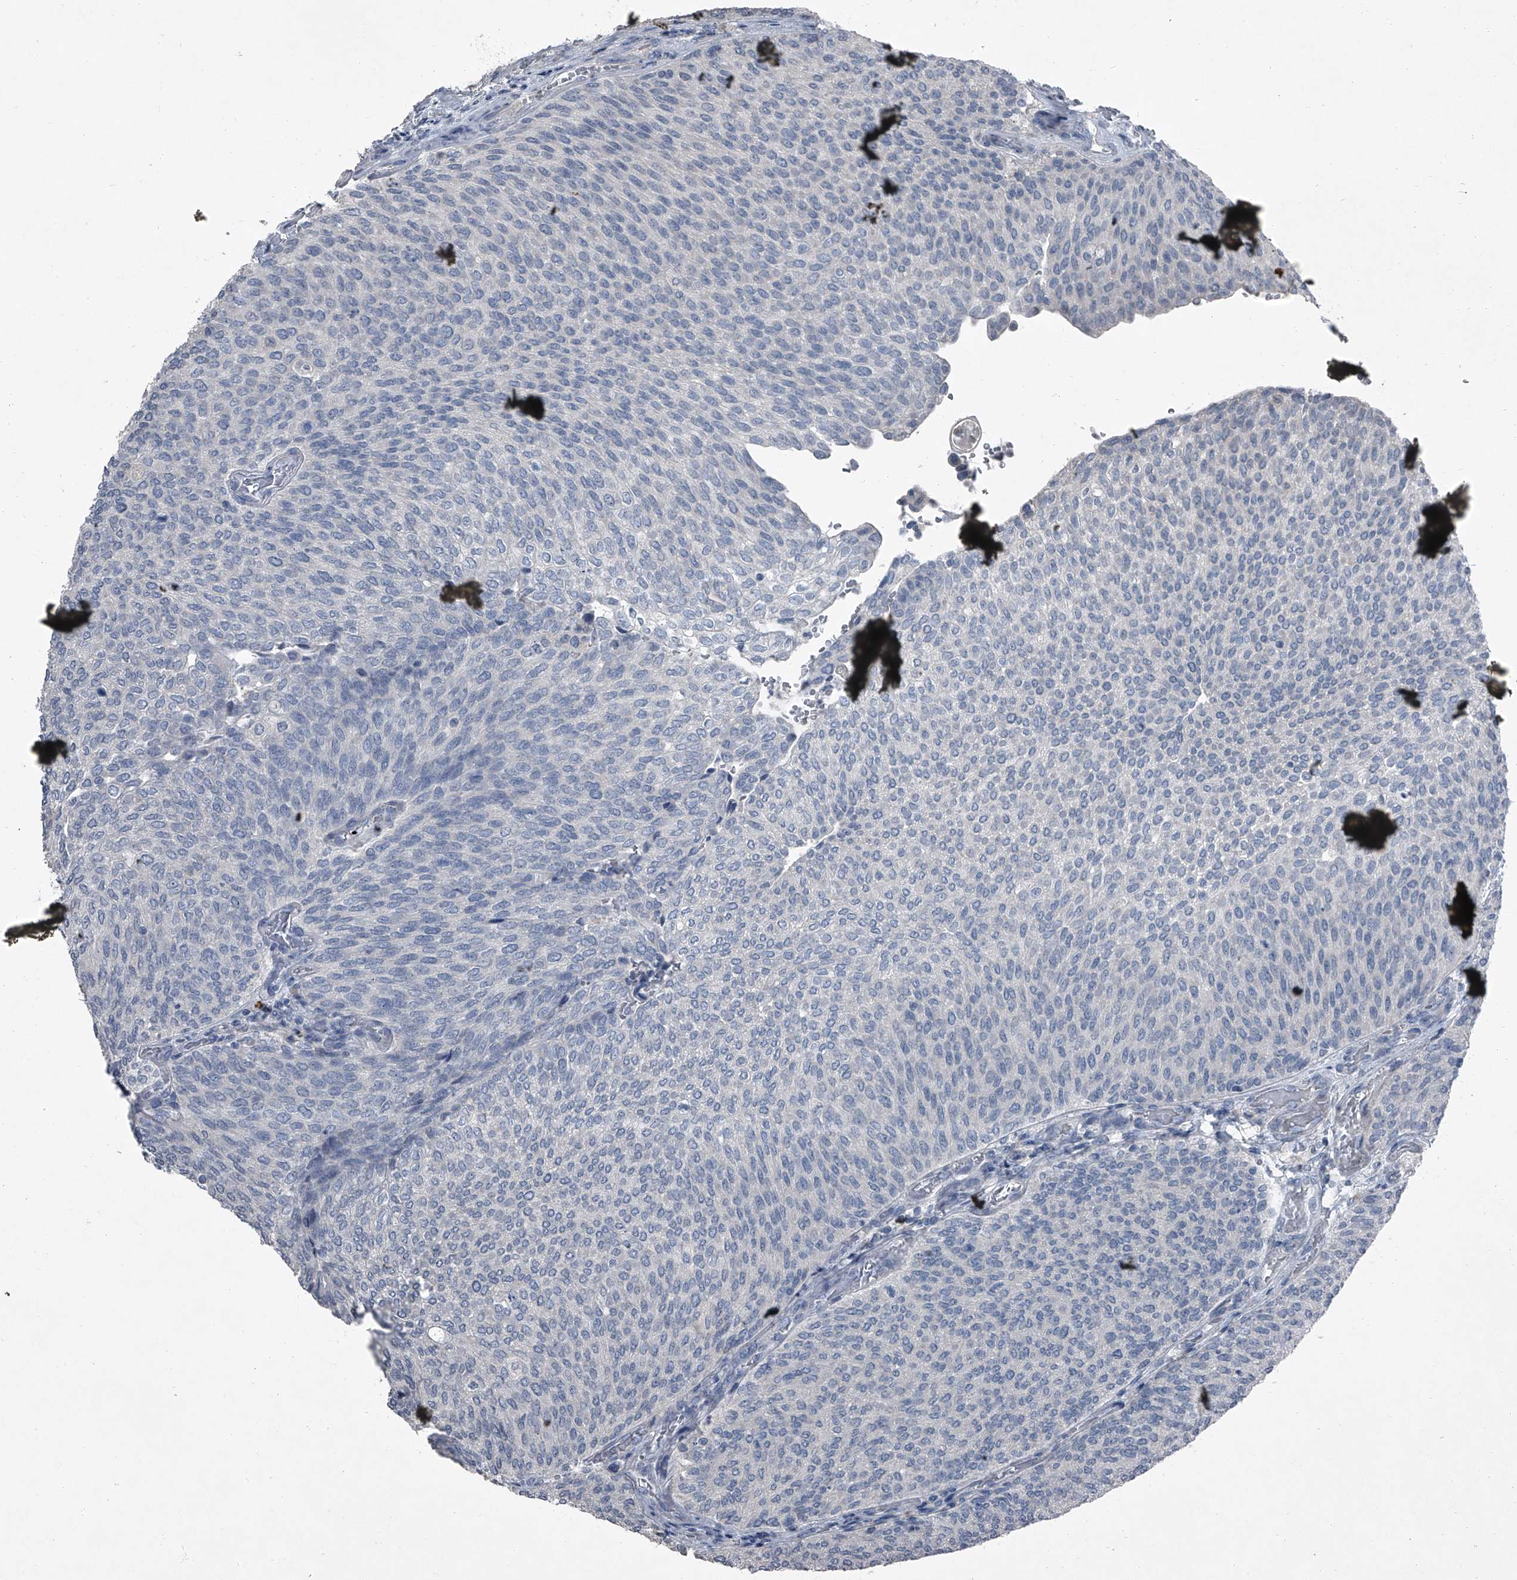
{"staining": {"intensity": "negative", "quantity": "none", "location": "none"}, "tissue": "urothelial cancer", "cell_type": "Tumor cells", "image_type": "cancer", "snomed": [{"axis": "morphology", "description": "Urothelial carcinoma, Low grade"}, {"axis": "topography", "description": "Urinary bladder"}], "caption": "This is an immunohistochemistry (IHC) photomicrograph of urothelial carcinoma (low-grade). There is no positivity in tumor cells.", "gene": "HEPHL1", "patient": {"sex": "female", "age": 79}}